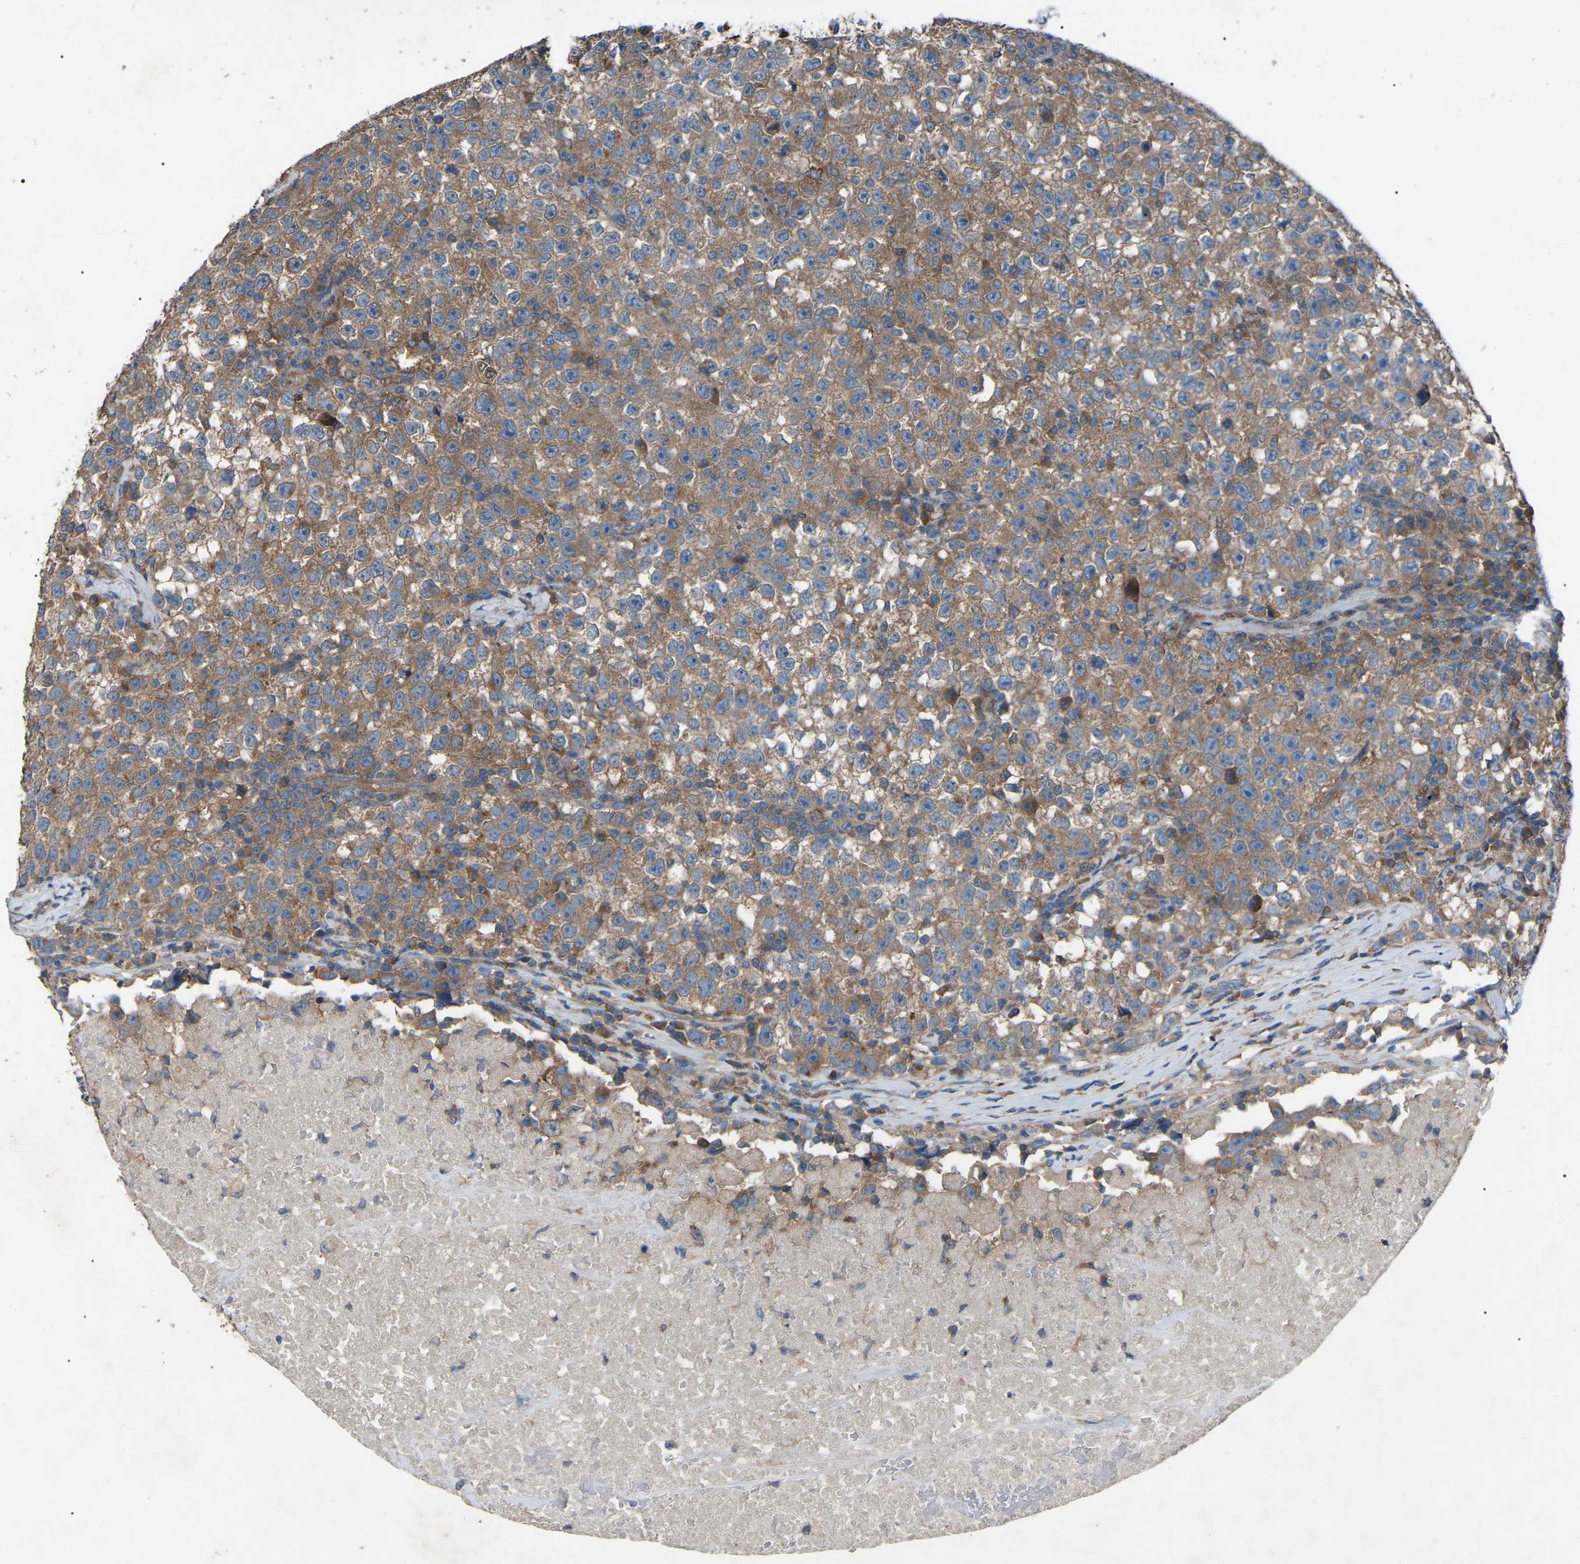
{"staining": {"intensity": "moderate", "quantity": ">75%", "location": "cytoplasmic/membranous"}, "tissue": "testis cancer", "cell_type": "Tumor cells", "image_type": "cancer", "snomed": [{"axis": "morphology", "description": "Seminoma, NOS"}, {"axis": "topography", "description": "Testis"}], "caption": "The image demonstrates staining of testis cancer, revealing moderate cytoplasmic/membranous protein expression (brown color) within tumor cells. (brown staining indicates protein expression, while blue staining denotes nuclei).", "gene": "AIMP1", "patient": {"sex": "male", "age": 22}}